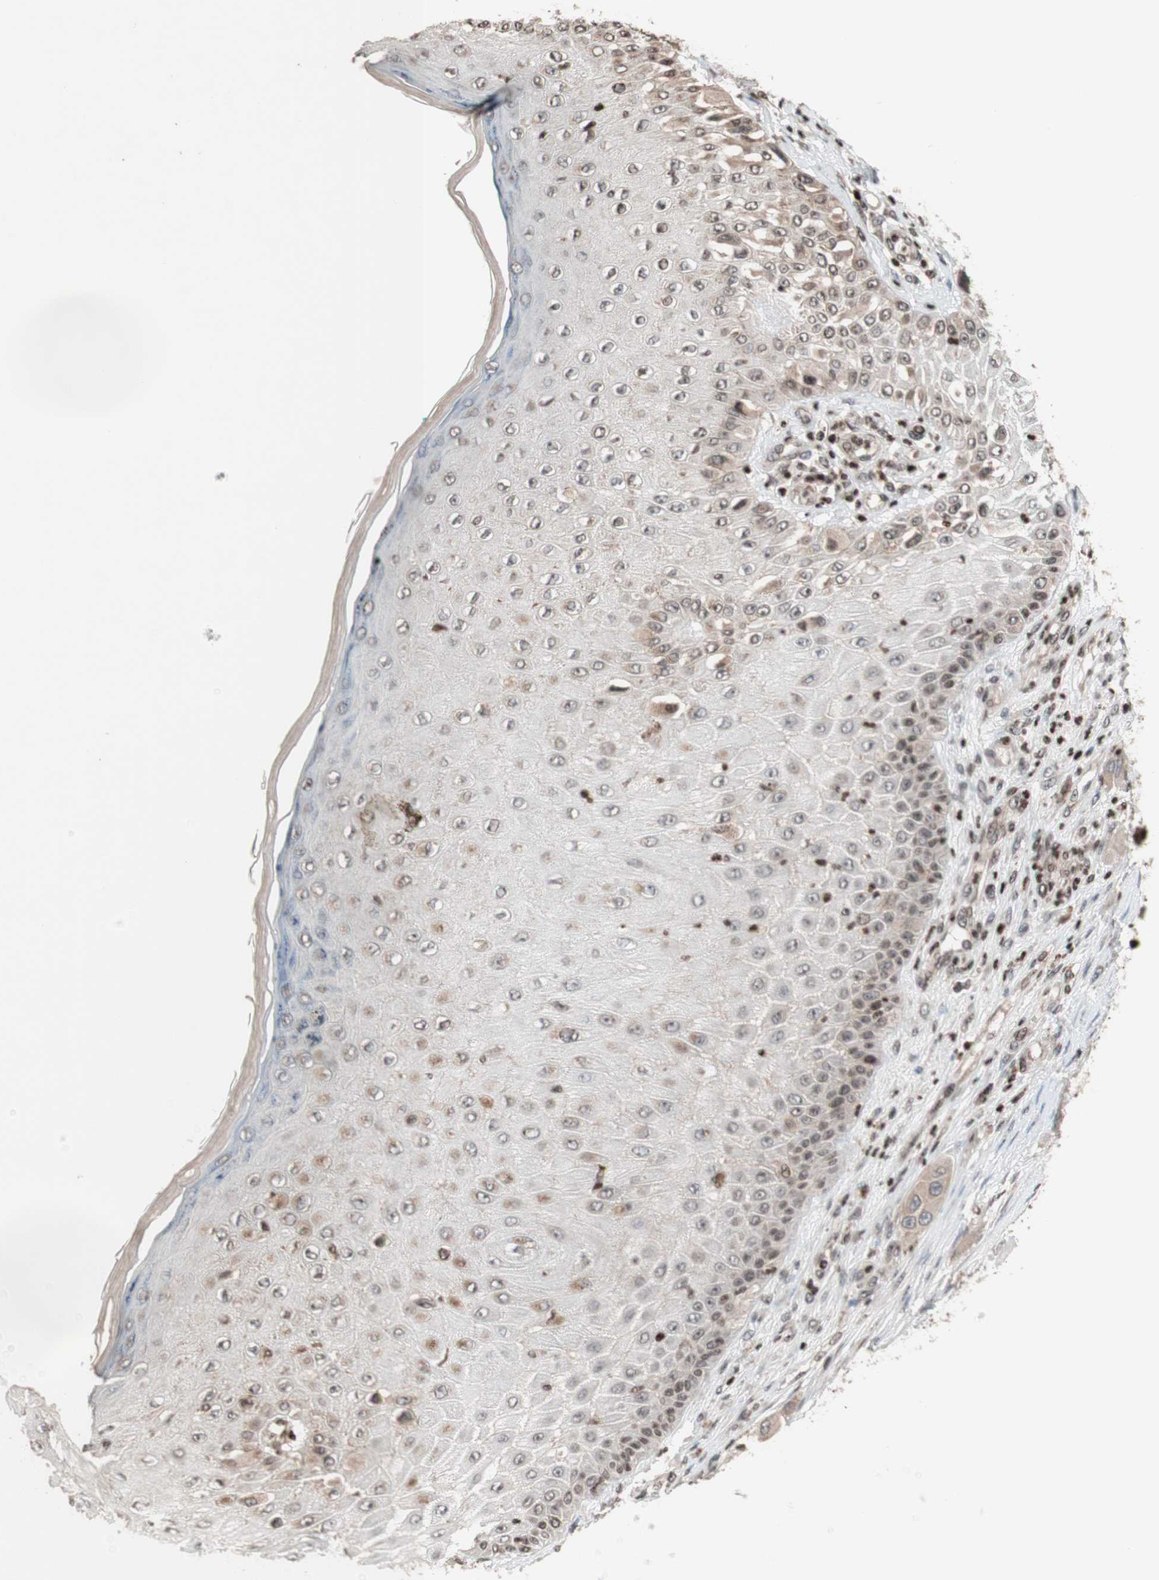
{"staining": {"intensity": "negative", "quantity": "none", "location": "none"}, "tissue": "melanoma", "cell_type": "Tumor cells", "image_type": "cancer", "snomed": [{"axis": "morphology", "description": "Malignant melanoma, NOS"}, {"axis": "topography", "description": "Skin"}], "caption": "Tumor cells show no significant positivity in malignant melanoma.", "gene": "POLA1", "patient": {"sex": "female", "age": 81}}